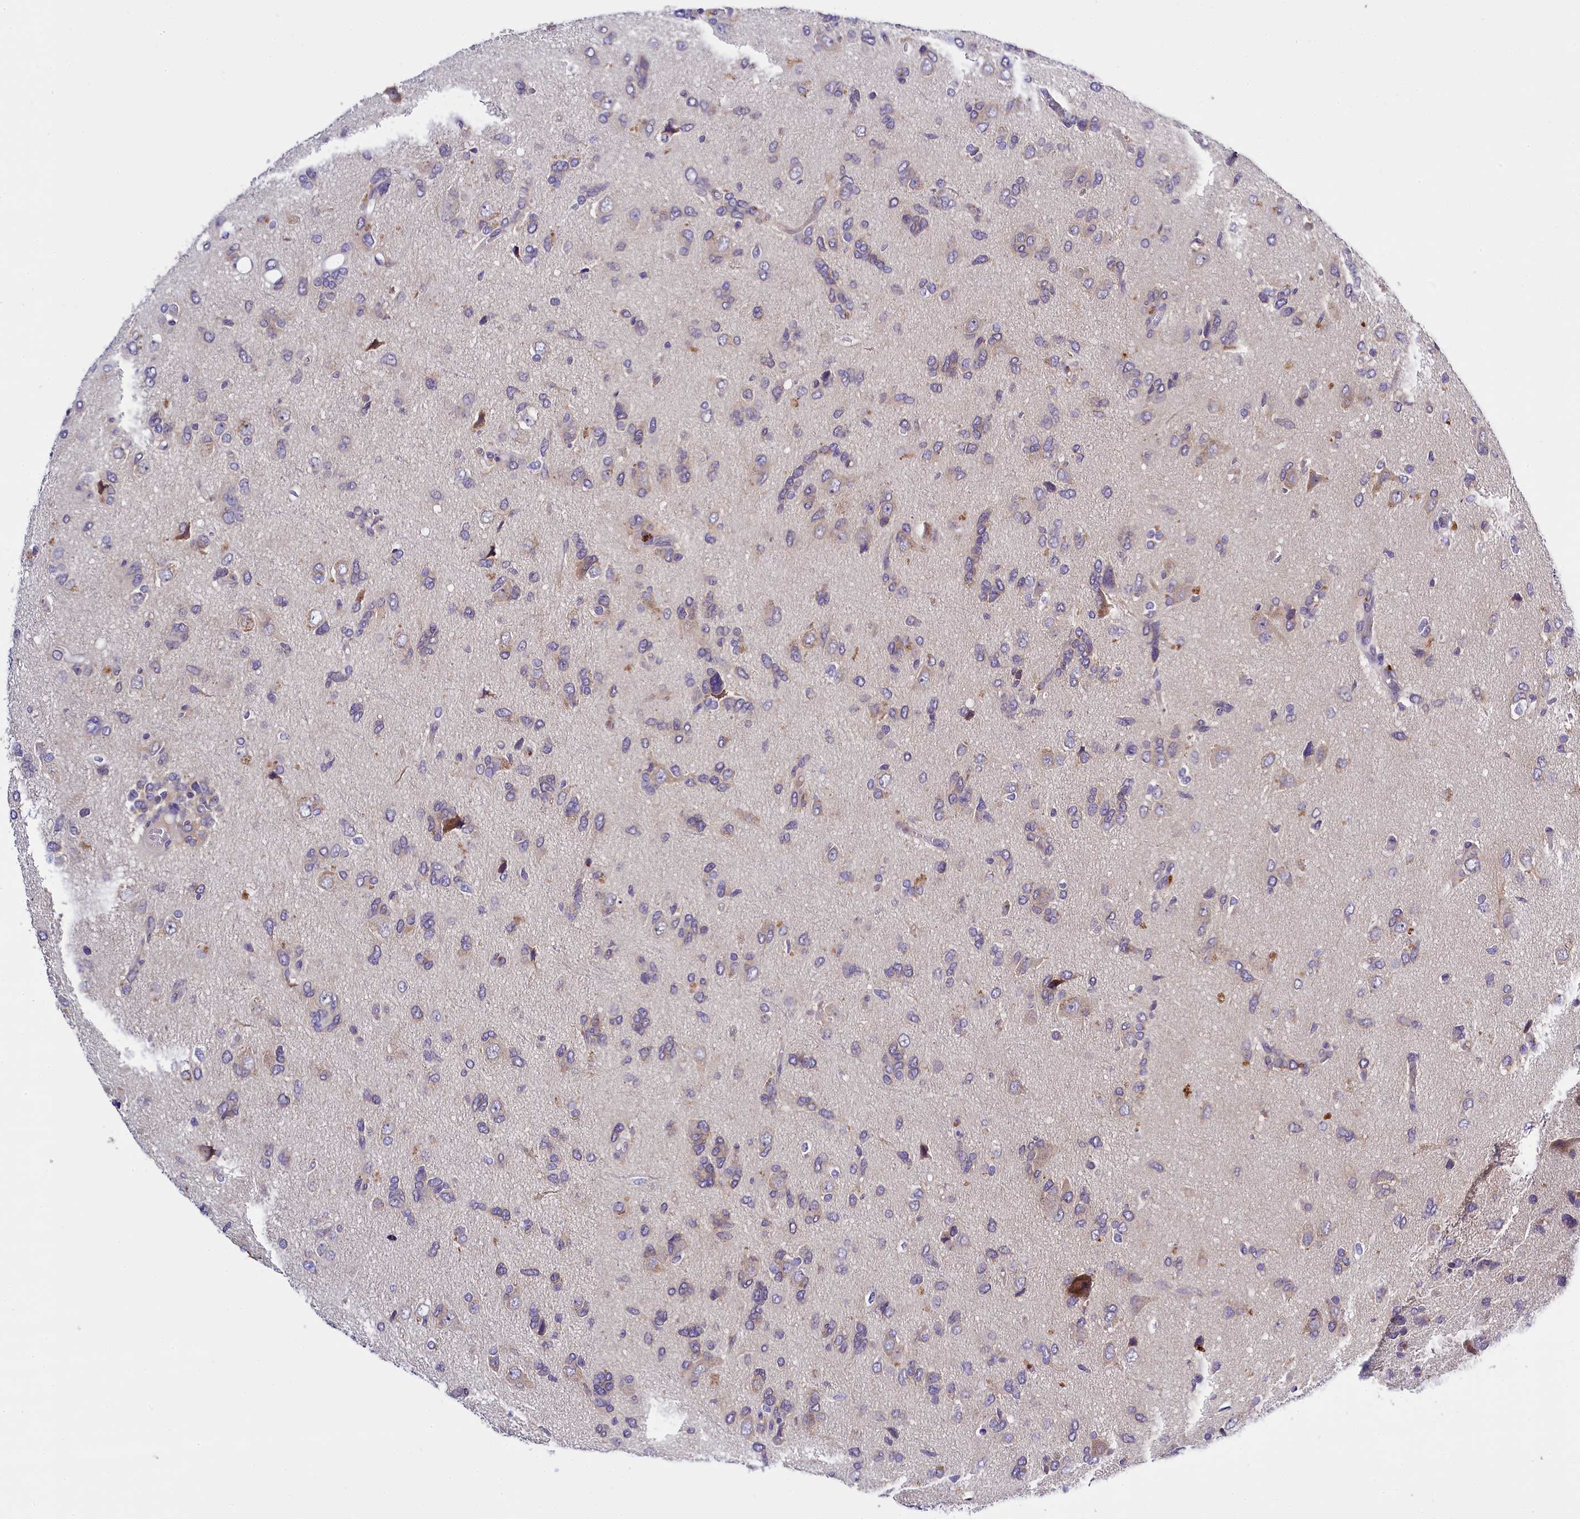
{"staining": {"intensity": "weak", "quantity": "<25%", "location": "cytoplasmic/membranous"}, "tissue": "glioma", "cell_type": "Tumor cells", "image_type": "cancer", "snomed": [{"axis": "morphology", "description": "Glioma, malignant, High grade"}, {"axis": "topography", "description": "Brain"}], "caption": "Immunohistochemistry of high-grade glioma (malignant) displays no positivity in tumor cells. Brightfield microscopy of immunohistochemistry (IHC) stained with DAB (3,3'-diaminobenzidine) (brown) and hematoxylin (blue), captured at high magnification.", "gene": "ENKD1", "patient": {"sex": "female", "age": 59}}